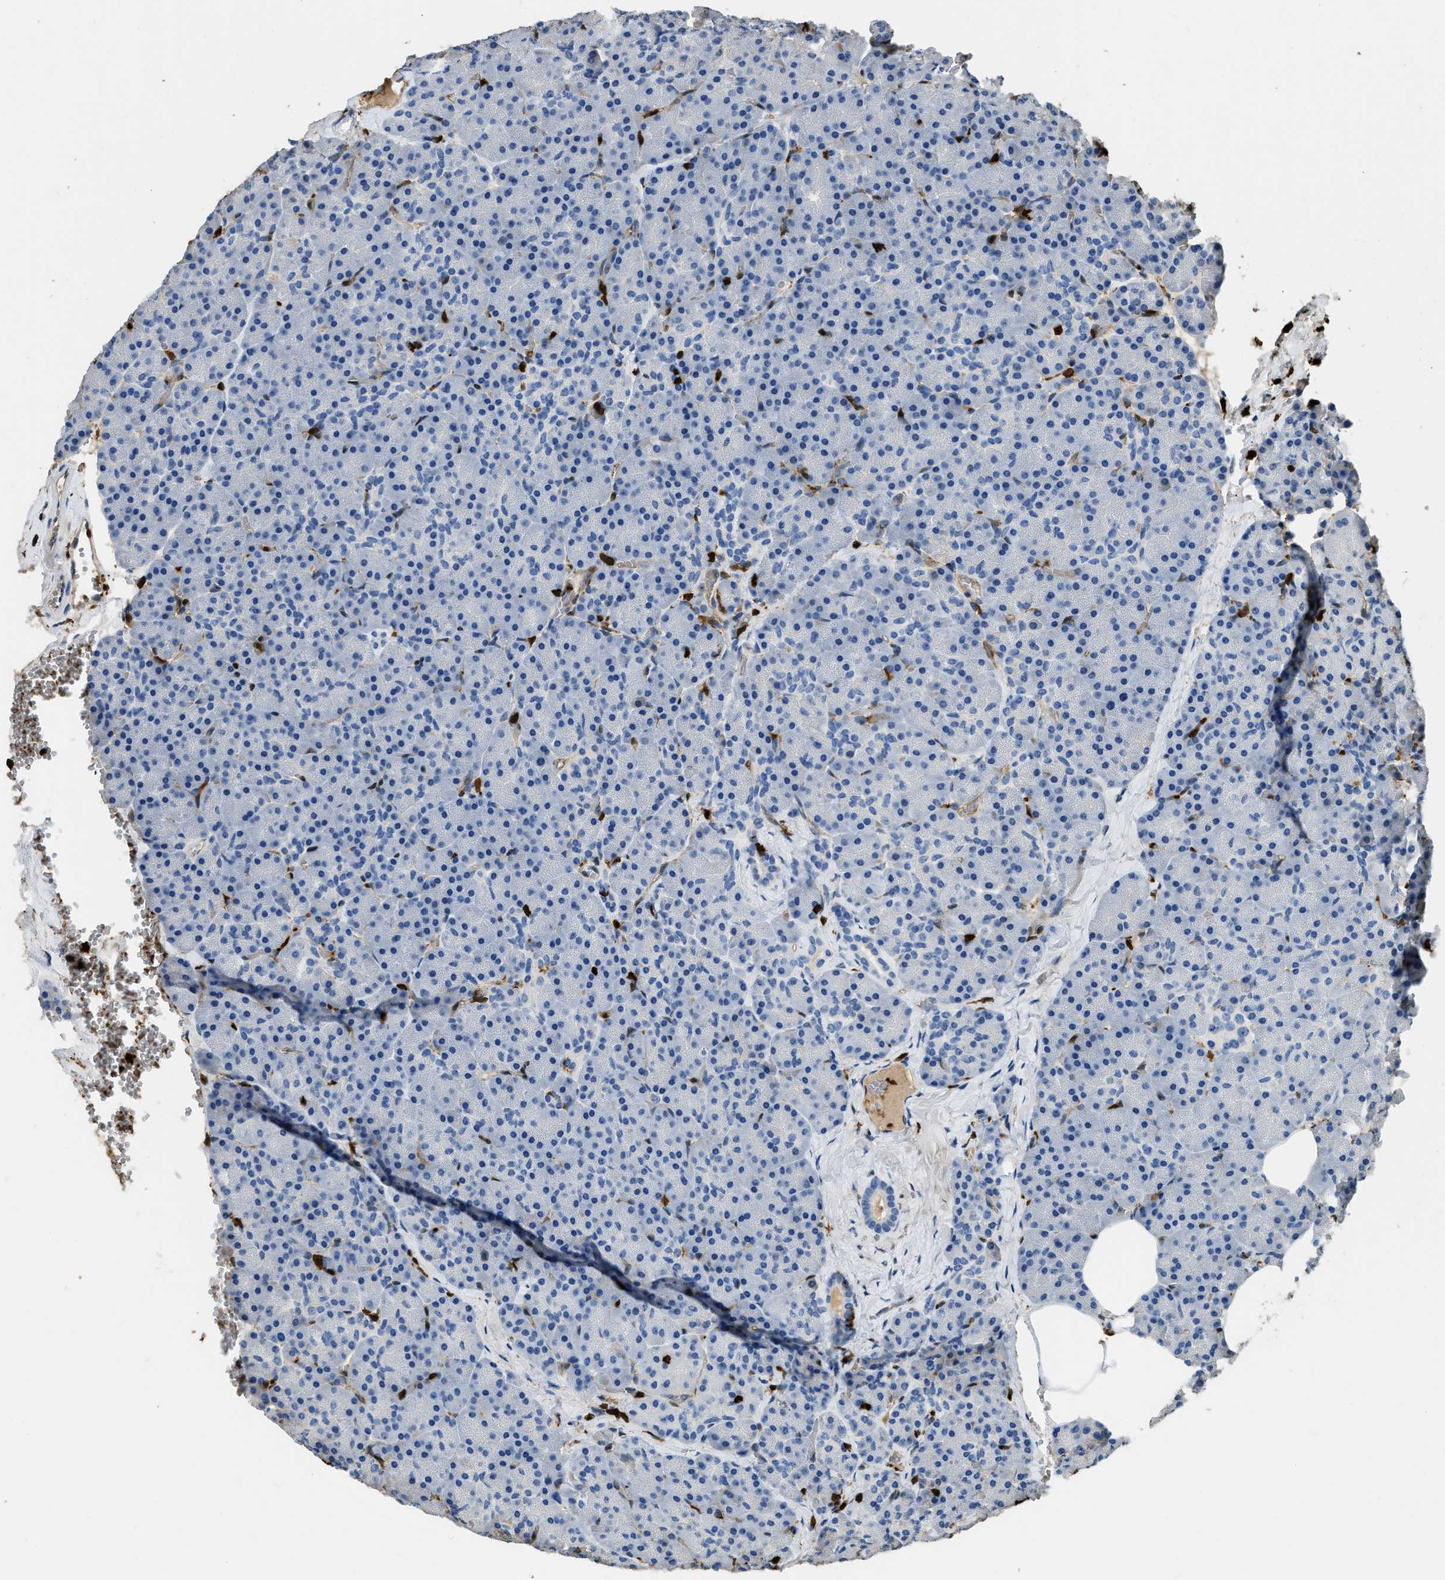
{"staining": {"intensity": "negative", "quantity": "none", "location": "none"}, "tissue": "pancreas", "cell_type": "Exocrine glandular cells", "image_type": "normal", "snomed": [{"axis": "morphology", "description": "Normal tissue, NOS"}, {"axis": "morphology", "description": "Carcinoid, malignant, NOS"}, {"axis": "topography", "description": "Pancreas"}], "caption": "Protein analysis of unremarkable pancreas shows no significant positivity in exocrine glandular cells.", "gene": "ARHGDIB", "patient": {"sex": "female", "age": 35}}